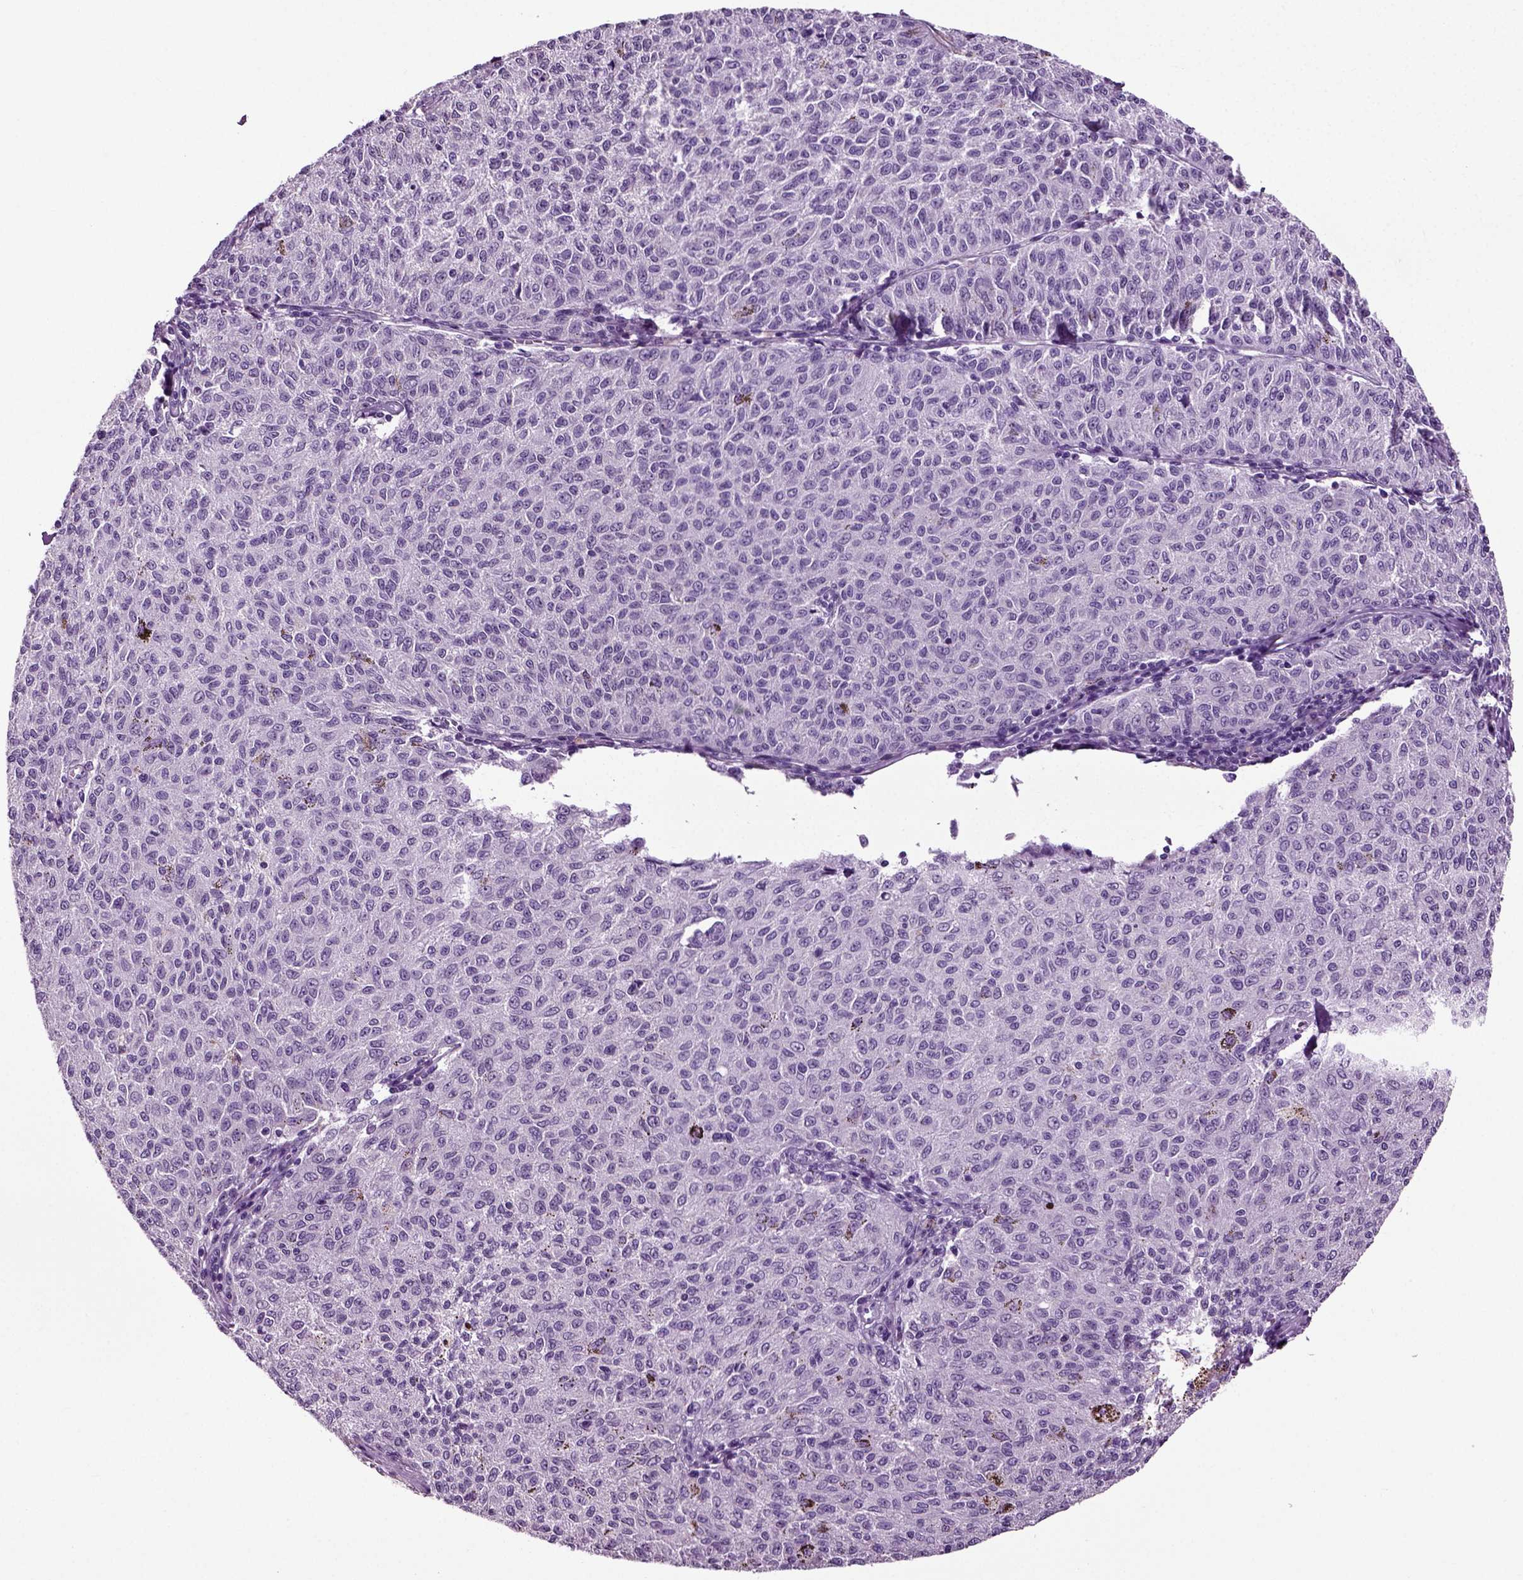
{"staining": {"intensity": "negative", "quantity": "none", "location": "none"}, "tissue": "melanoma", "cell_type": "Tumor cells", "image_type": "cancer", "snomed": [{"axis": "morphology", "description": "Malignant melanoma, NOS"}, {"axis": "topography", "description": "Skin"}], "caption": "DAB immunohistochemical staining of malignant melanoma displays no significant expression in tumor cells.", "gene": "DNAH10", "patient": {"sex": "female", "age": 72}}